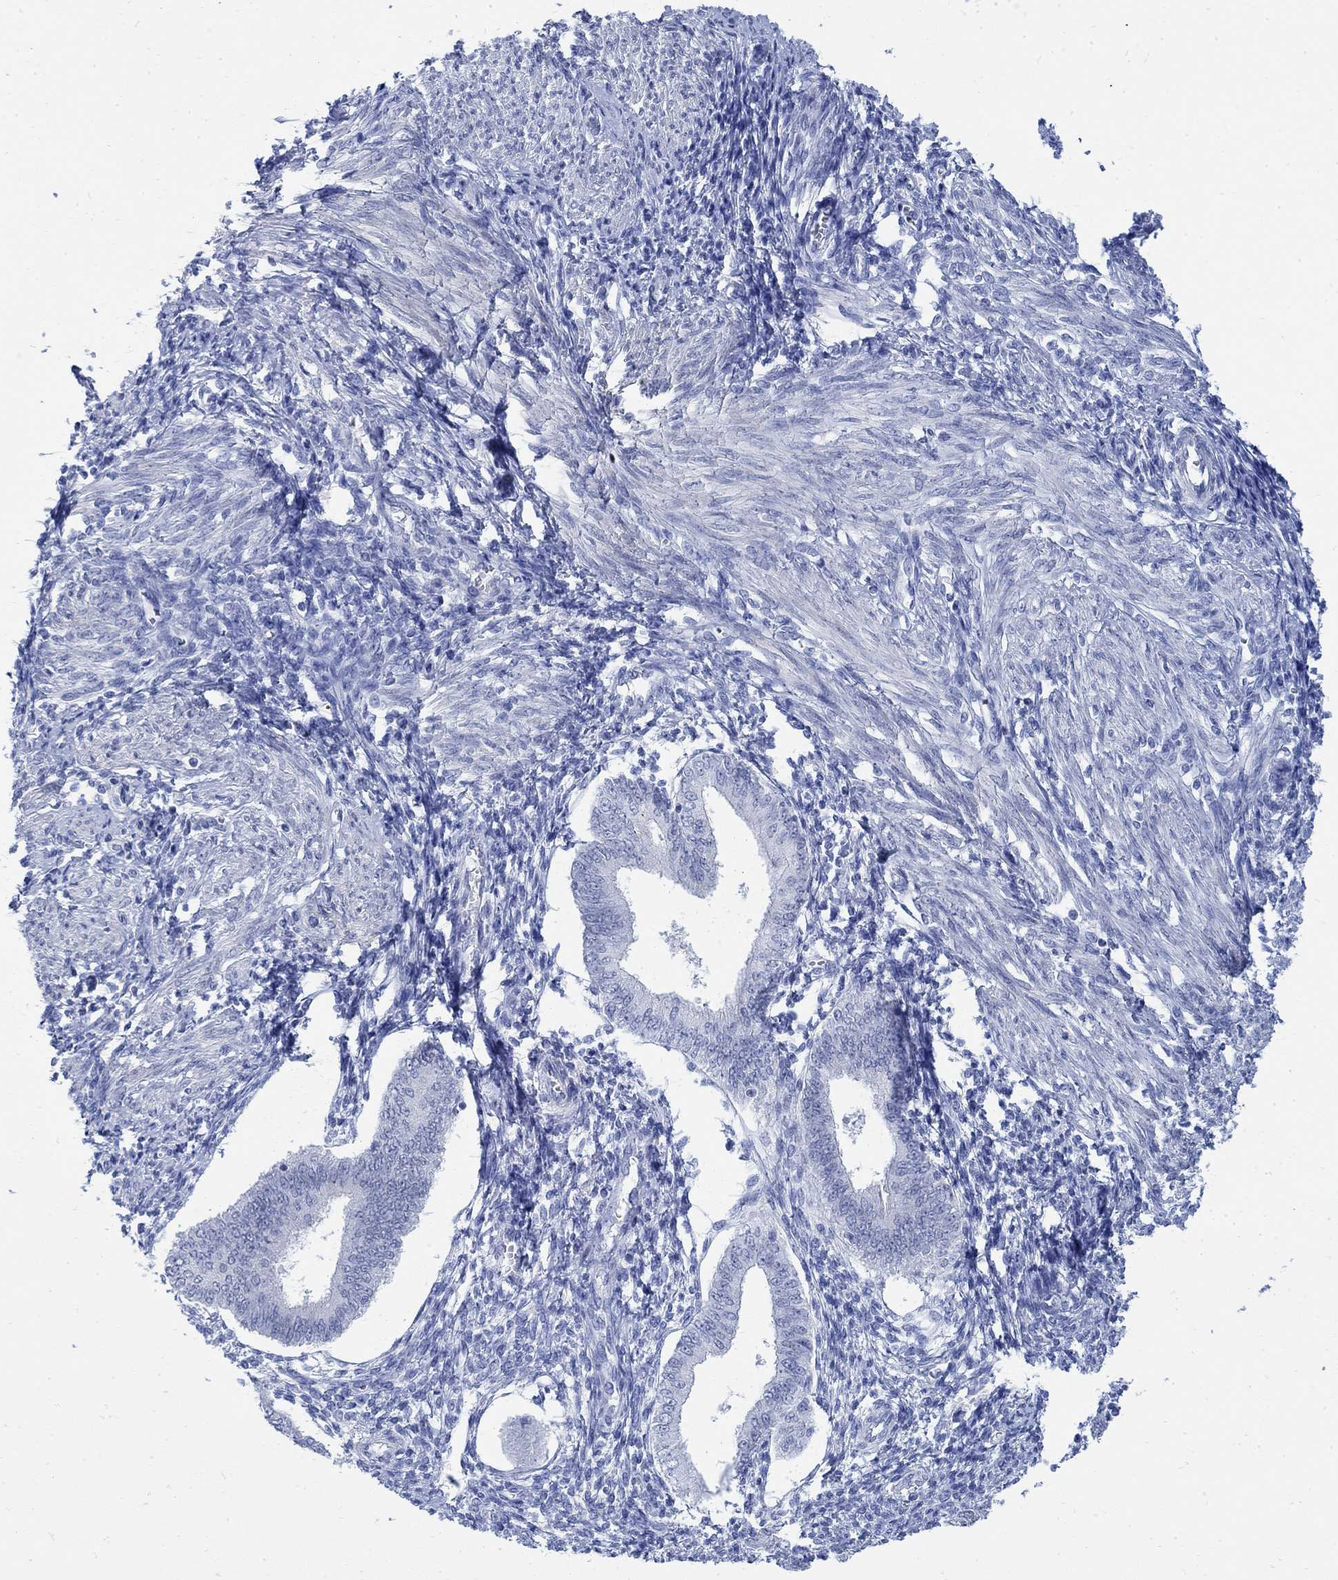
{"staining": {"intensity": "negative", "quantity": "none", "location": "none"}, "tissue": "endometrium", "cell_type": "Cells in endometrial stroma", "image_type": "normal", "snomed": [{"axis": "morphology", "description": "Normal tissue, NOS"}, {"axis": "topography", "description": "Endometrium"}], "caption": "Immunohistochemistry (IHC) histopathology image of unremarkable human endometrium stained for a protein (brown), which displays no positivity in cells in endometrial stroma.", "gene": "CAMK2N1", "patient": {"sex": "female", "age": 42}}